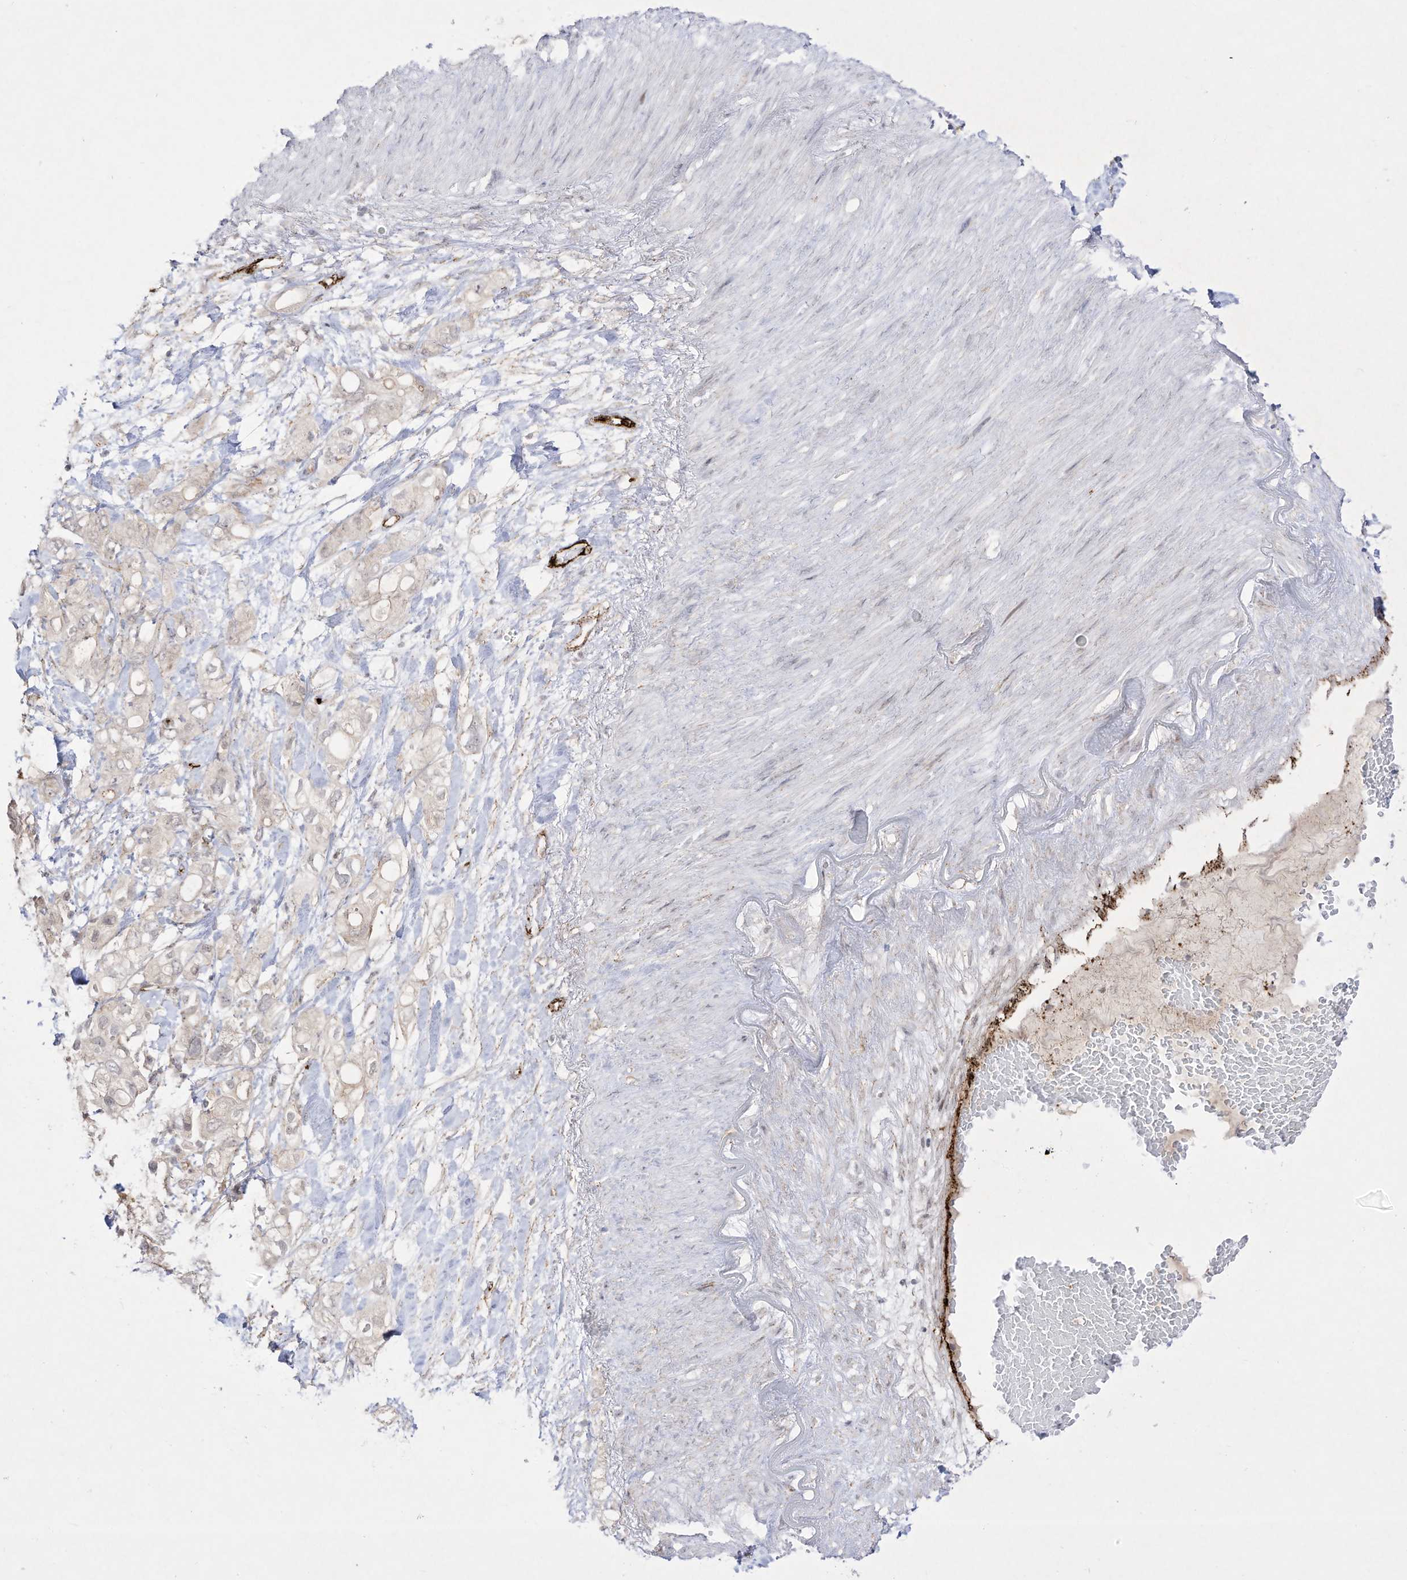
{"staining": {"intensity": "weak", "quantity": "<25%", "location": "cytoplasmic/membranous"}, "tissue": "pancreatic cancer", "cell_type": "Tumor cells", "image_type": "cancer", "snomed": [{"axis": "morphology", "description": "Adenocarcinoma, NOS"}, {"axis": "topography", "description": "Pancreas"}], "caption": "A photomicrograph of pancreatic cancer (adenocarcinoma) stained for a protein displays no brown staining in tumor cells.", "gene": "ZGRF1", "patient": {"sex": "female", "age": 56}}